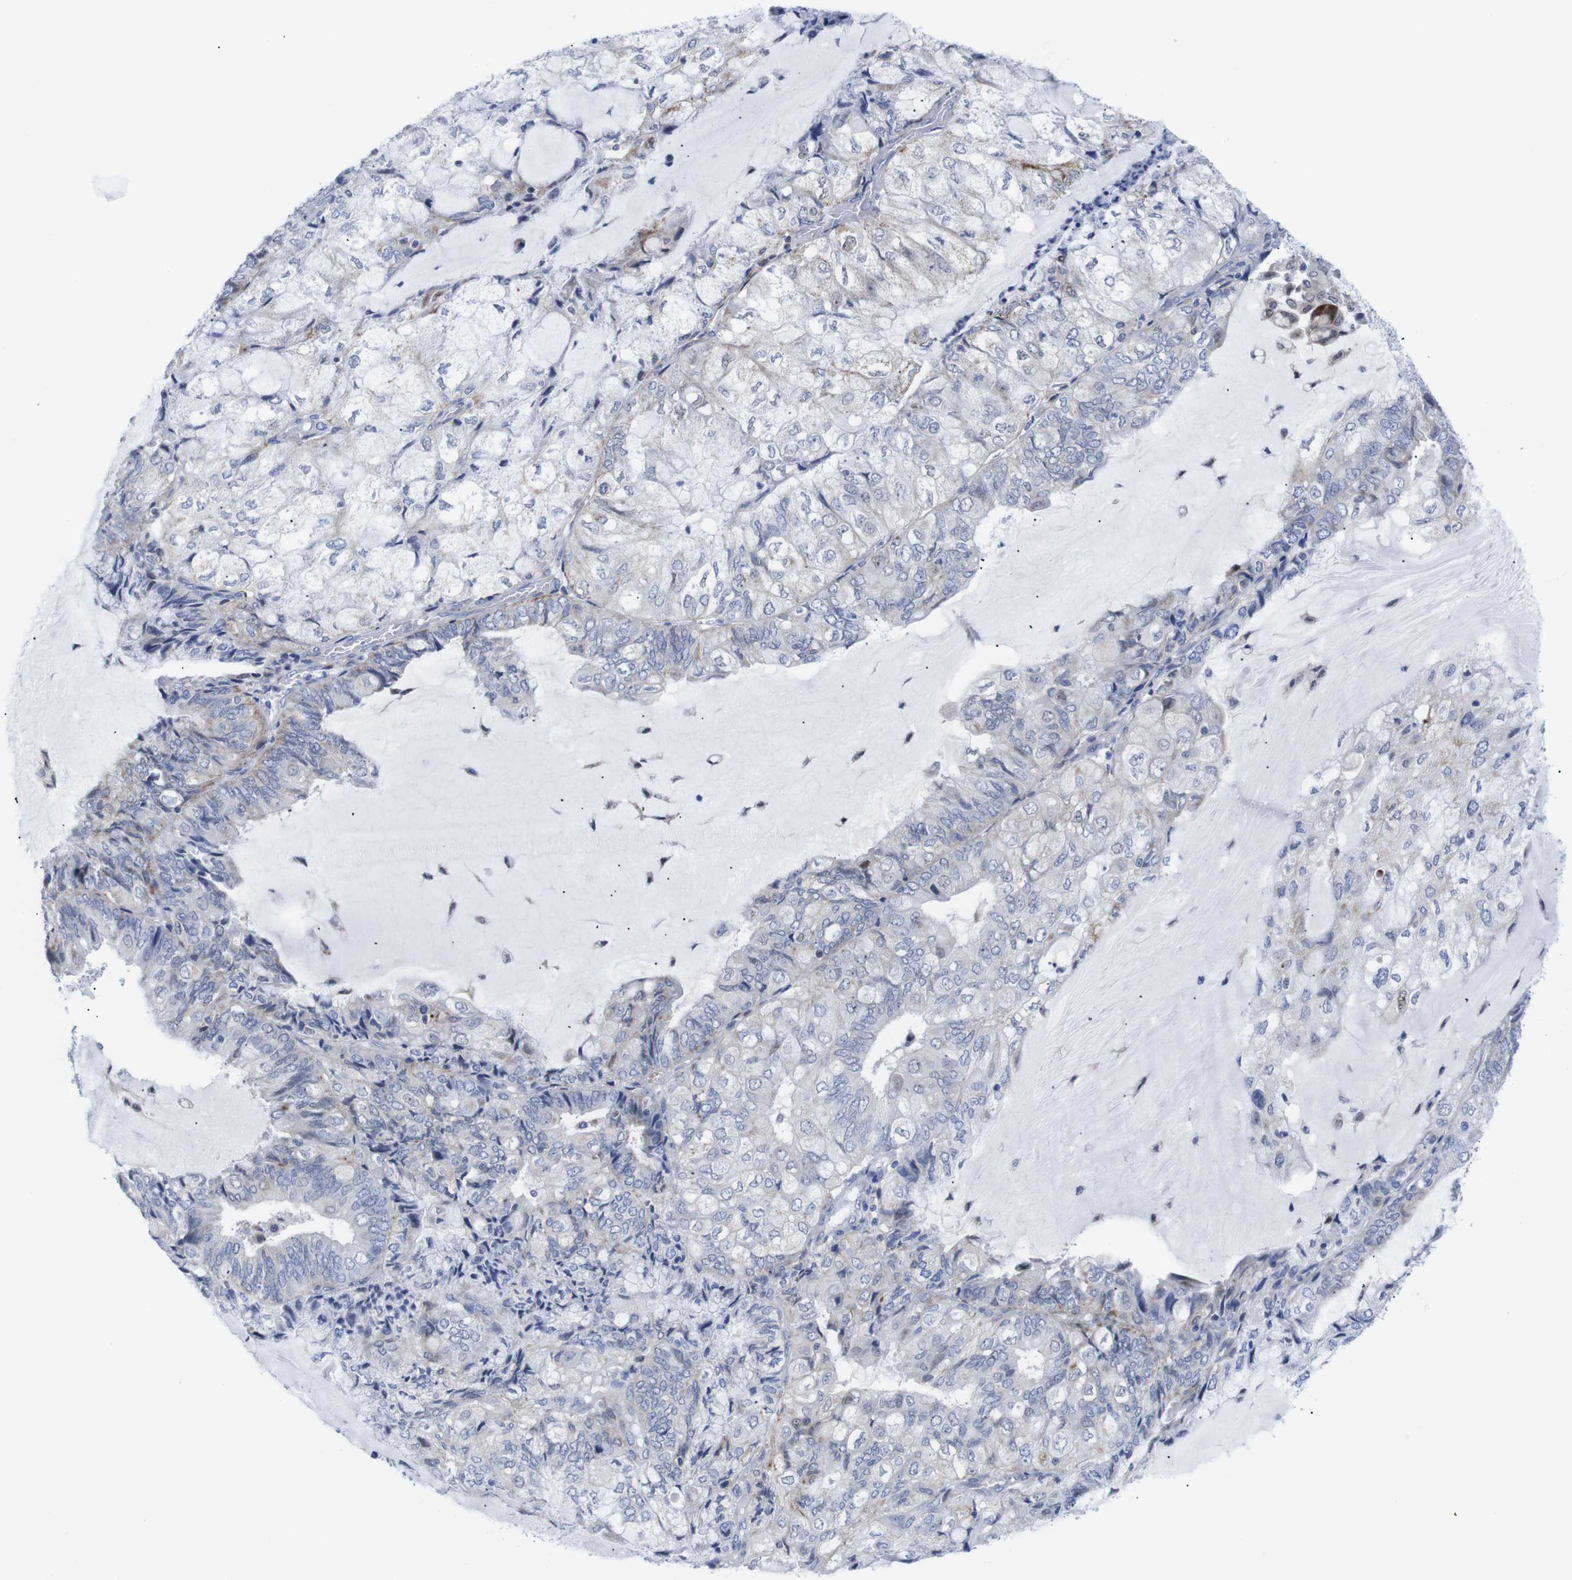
{"staining": {"intensity": "negative", "quantity": "none", "location": "none"}, "tissue": "endometrial cancer", "cell_type": "Tumor cells", "image_type": "cancer", "snomed": [{"axis": "morphology", "description": "Adenocarcinoma, NOS"}, {"axis": "topography", "description": "Endometrium"}], "caption": "A high-resolution image shows immunohistochemistry staining of adenocarcinoma (endometrial), which displays no significant staining in tumor cells.", "gene": "LRRC55", "patient": {"sex": "female", "age": 81}}